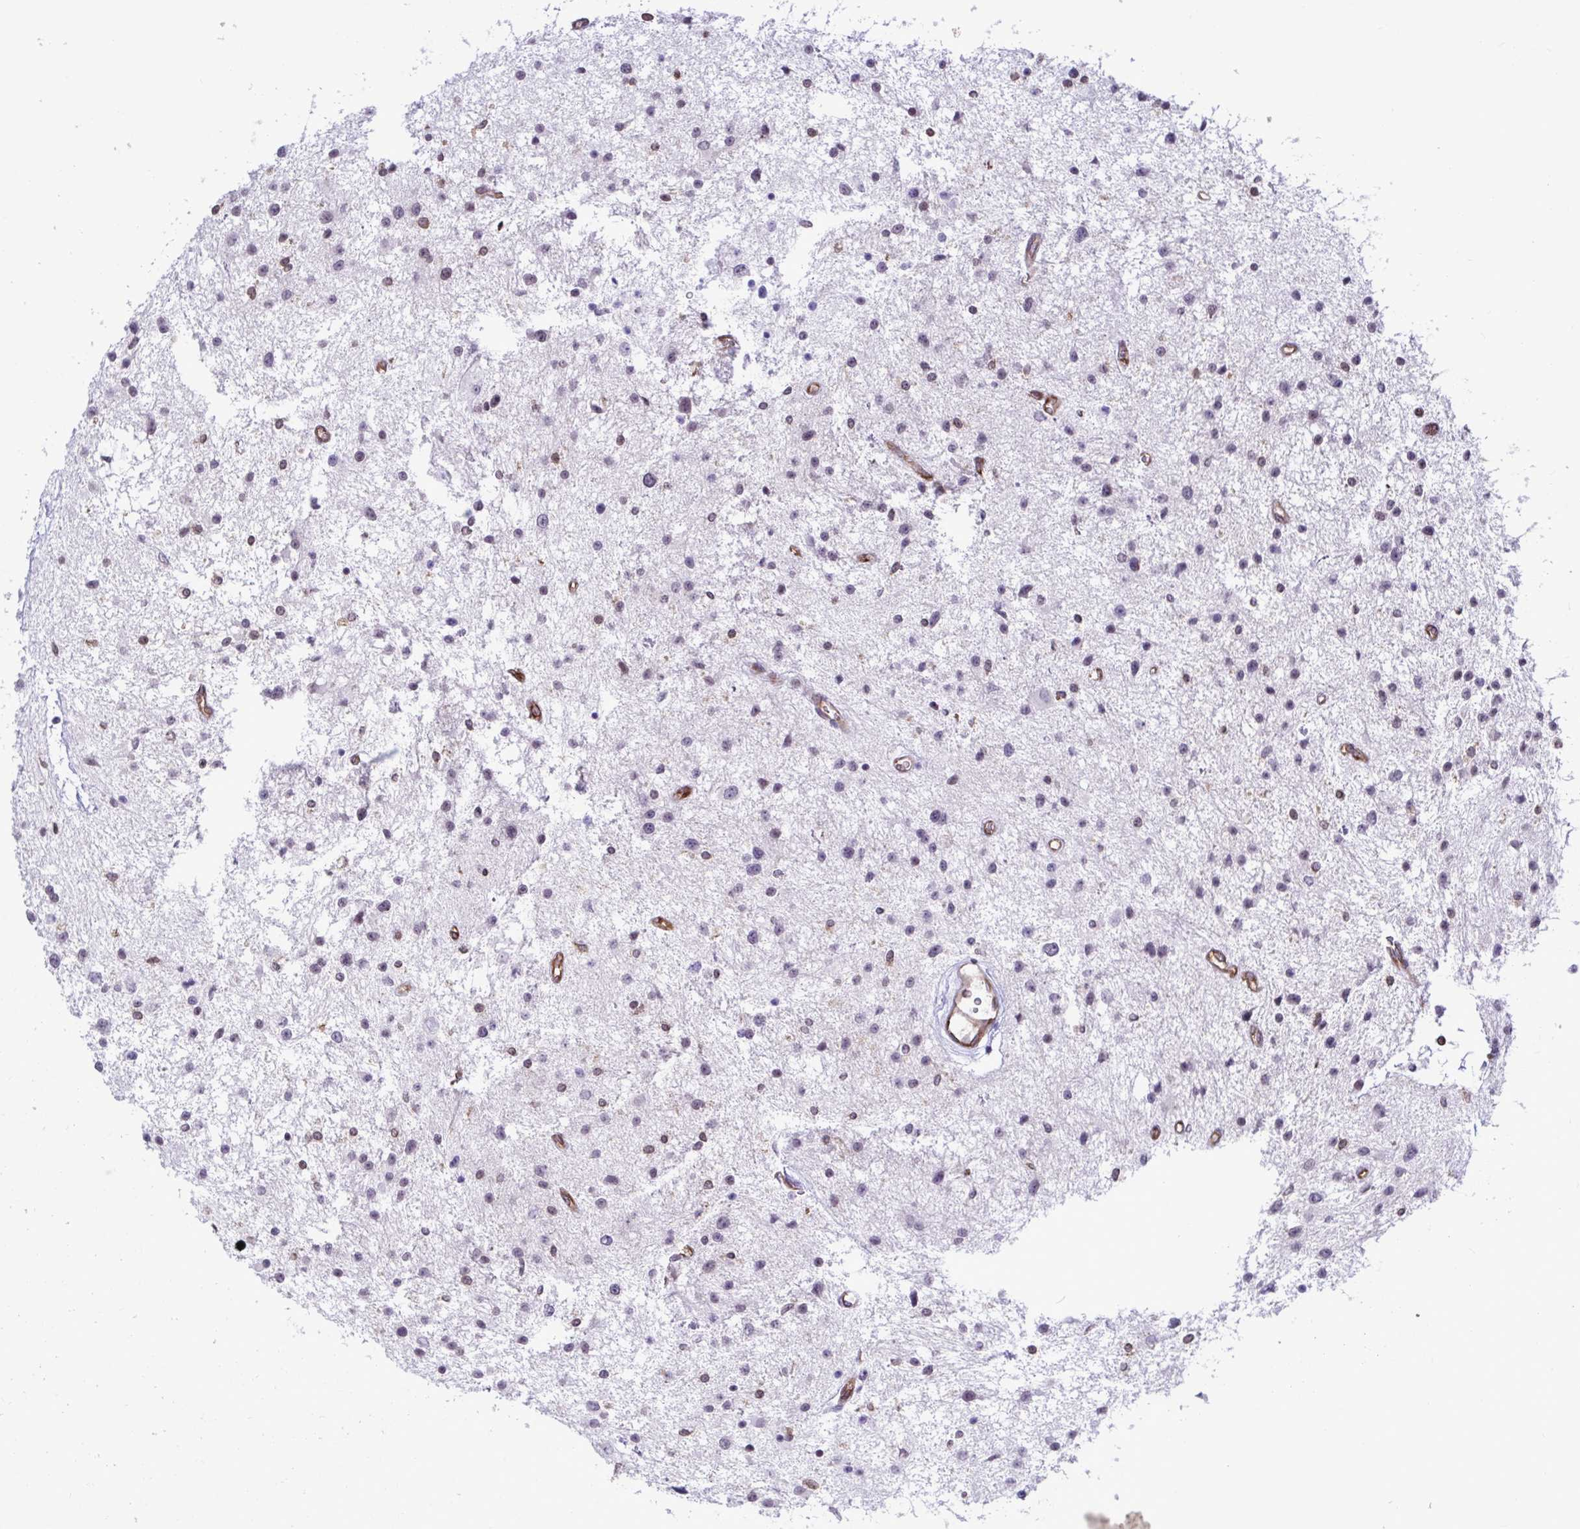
{"staining": {"intensity": "weak", "quantity": "<25%", "location": "nuclear"}, "tissue": "glioma", "cell_type": "Tumor cells", "image_type": "cancer", "snomed": [{"axis": "morphology", "description": "Glioma, malignant, Low grade"}, {"axis": "topography", "description": "Brain"}], "caption": "Protein analysis of malignant low-grade glioma shows no significant positivity in tumor cells.", "gene": "EML1", "patient": {"sex": "male", "age": 43}}